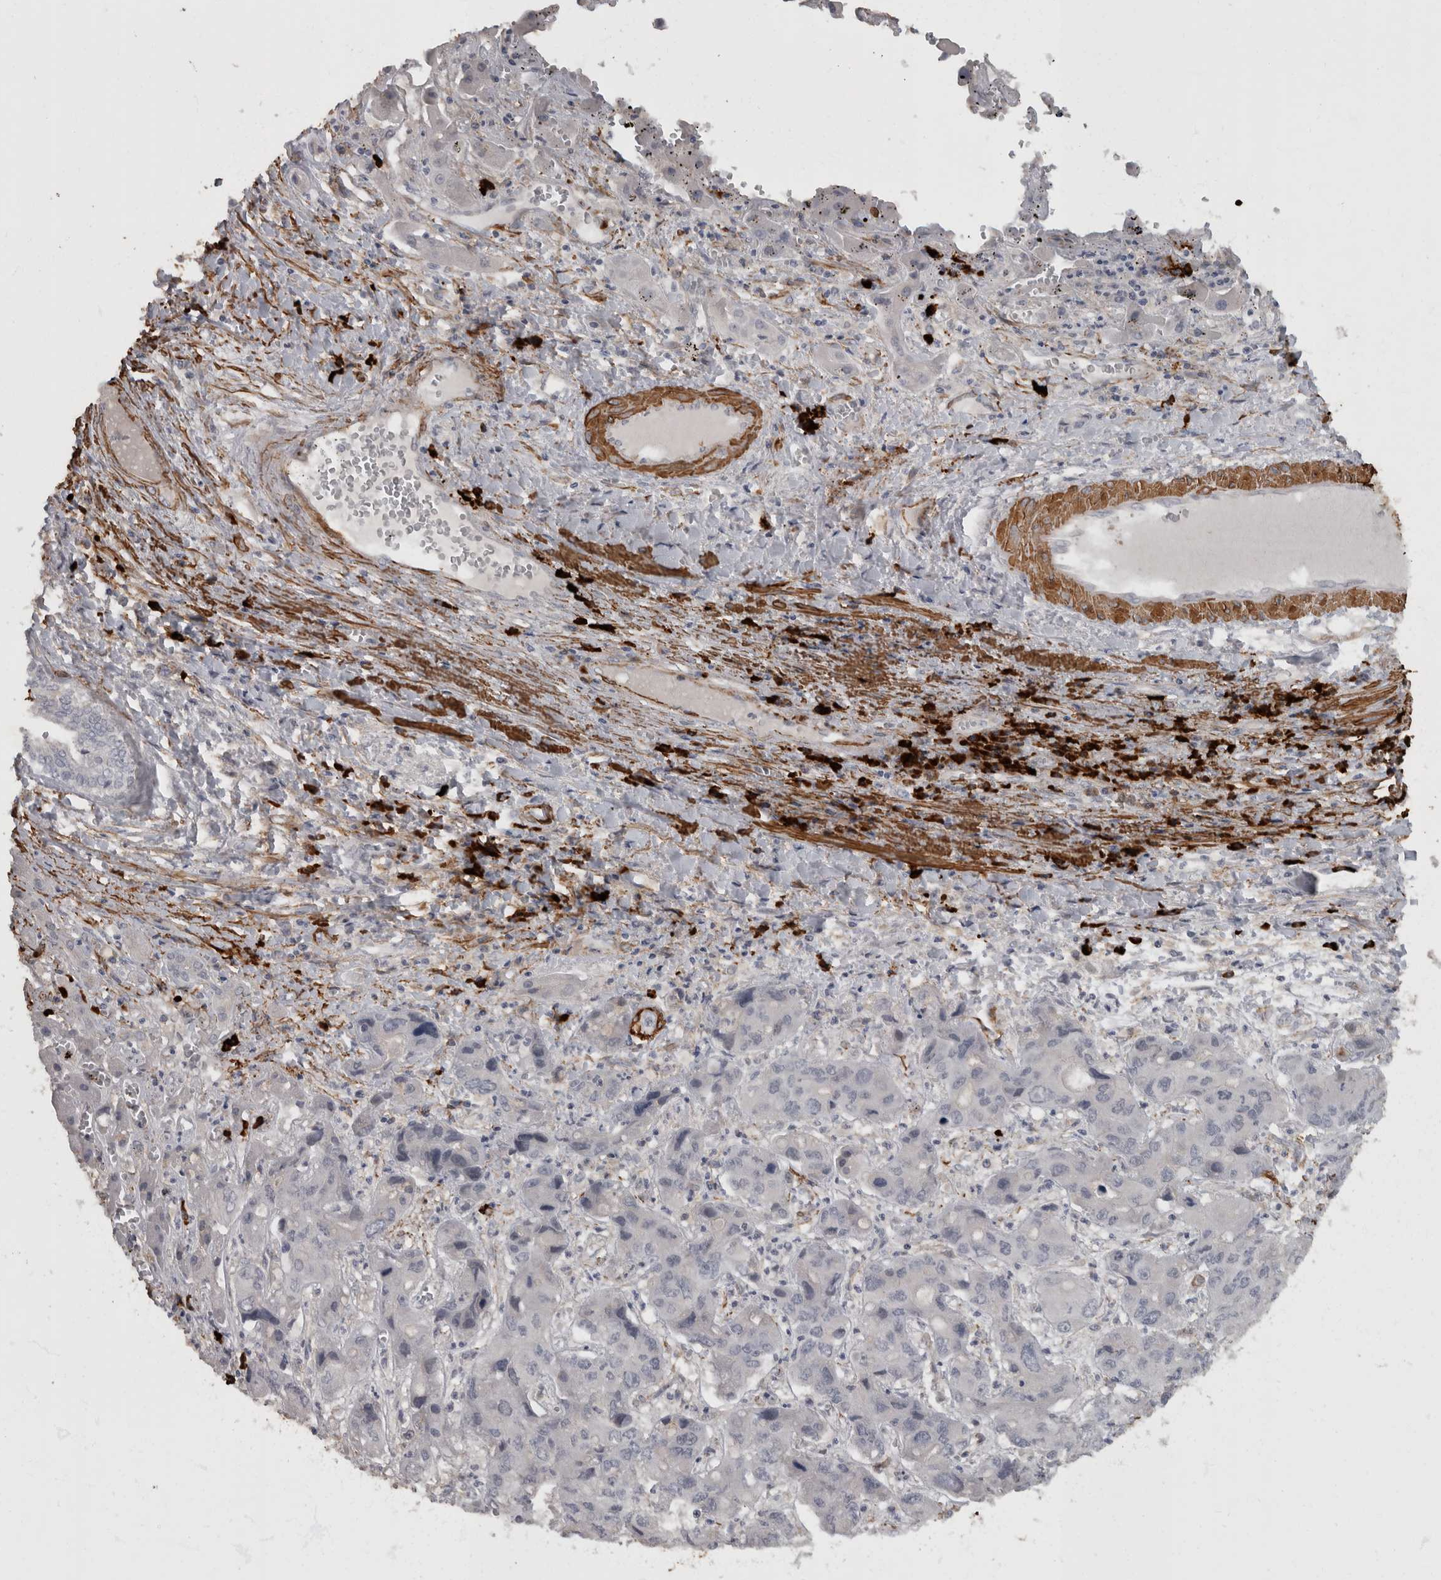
{"staining": {"intensity": "negative", "quantity": "none", "location": "none"}, "tissue": "liver cancer", "cell_type": "Tumor cells", "image_type": "cancer", "snomed": [{"axis": "morphology", "description": "Cholangiocarcinoma"}, {"axis": "topography", "description": "Liver"}], "caption": "Immunohistochemistry (IHC) of human liver cancer shows no expression in tumor cells.", "gene": "MASTL", "patient": {"sex": "male", "age": 67}}